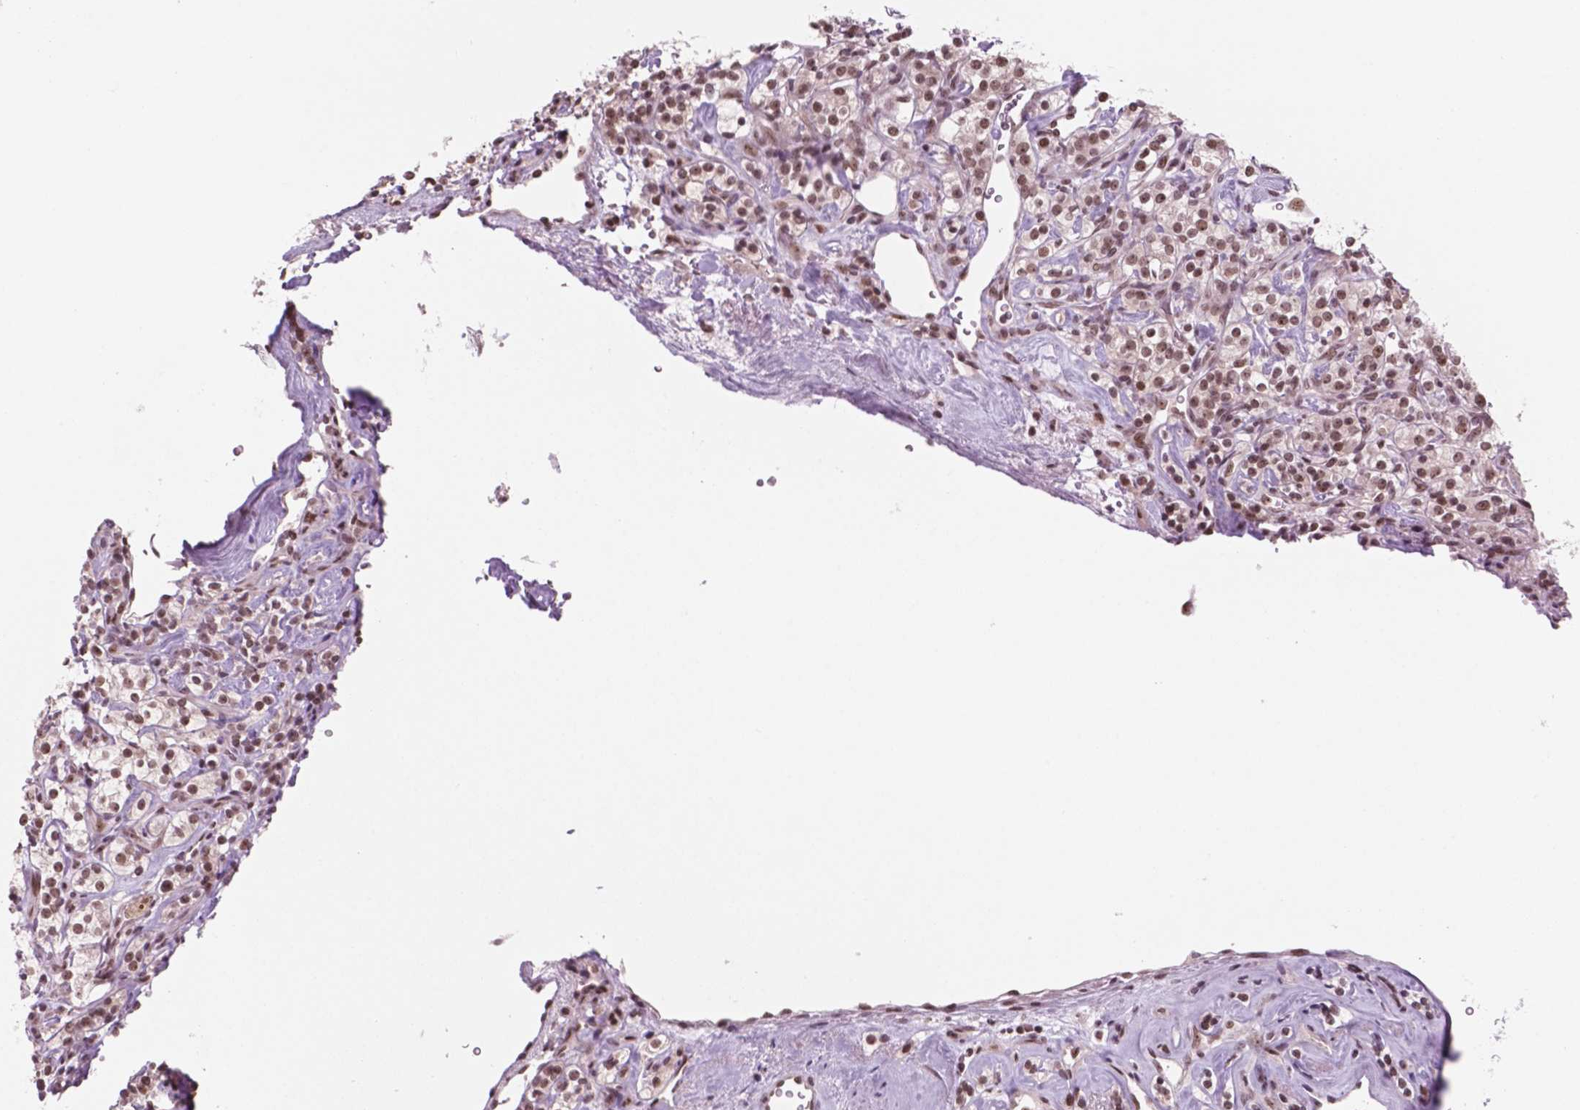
{"staining": {"intensity": "moderate", "quantity": ">75%", "location": "nuclear"}, "tissue": "renal cancer", "cell_type": "Tumor cells", "image_type": "cancer", "snomed": [{"axis": "morphology", "description": "Adenocarcinoma, NOS"}, {"axis": "topography", "description": "Kidney"}], "caption": "The photomicrograph exhibits a brown stain indicating the presence of a protein in the nuclear of tumor cells in renal cancer (adenocarcinoma).", "gene": "POLR2E", "patient": {"sex": "male", "age": 77}}